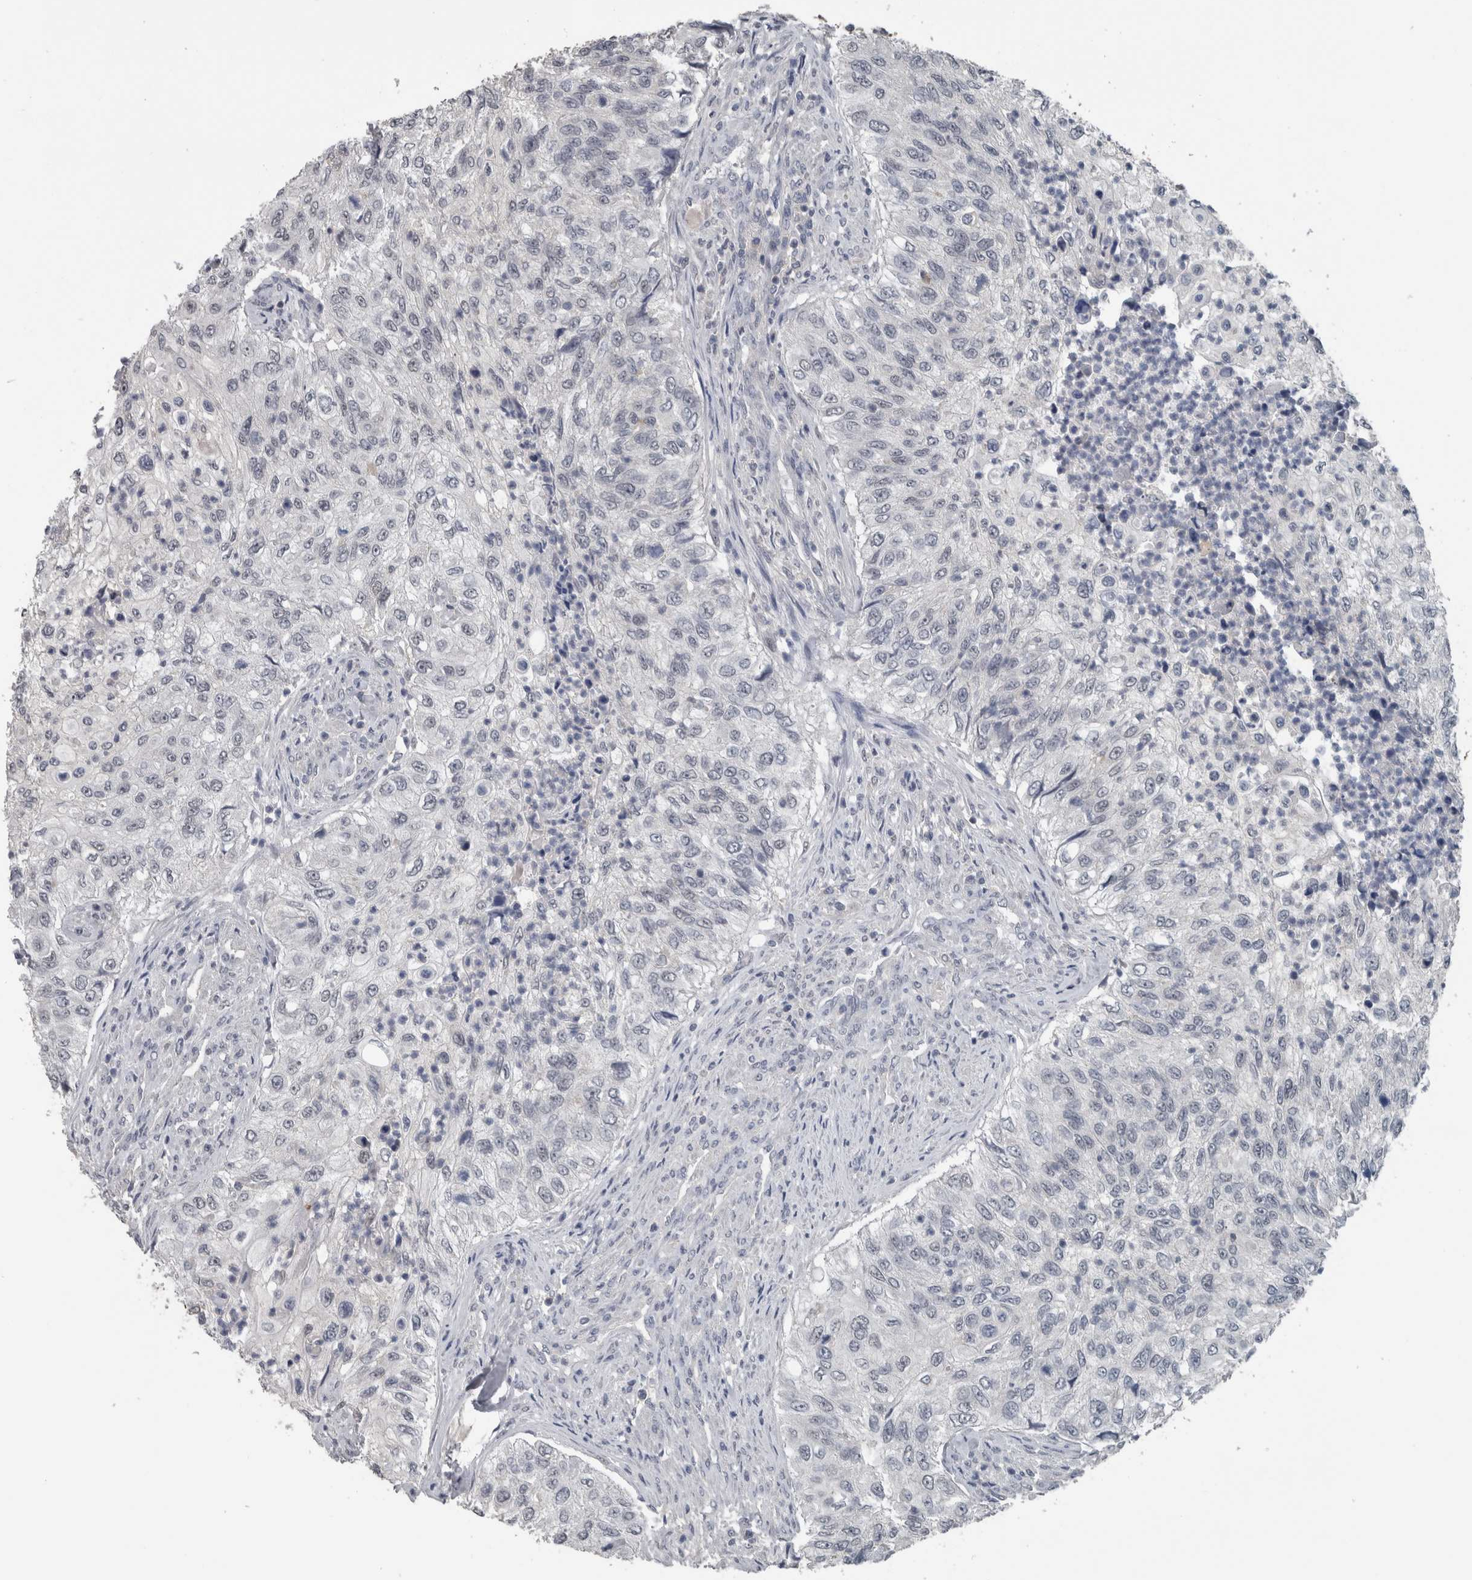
{"staining": {"intensity": "negative", "quantity": "none", "location": "none"}, "tissue": "urothelial cancer", "cell_type": "Tumor cells", "image_type": "cancer", "snomed": [{"axis": "morphology", "description": "Urothelial carcinoma, High grade"}, {"axis": "topography", "description": "Urinary bladder"}], "caption": "Tumor cells are negative for brown protein staining in urothelial cancer.", "gene": "ZBTB21", "patient": {"sex": "female", "age": 60}}